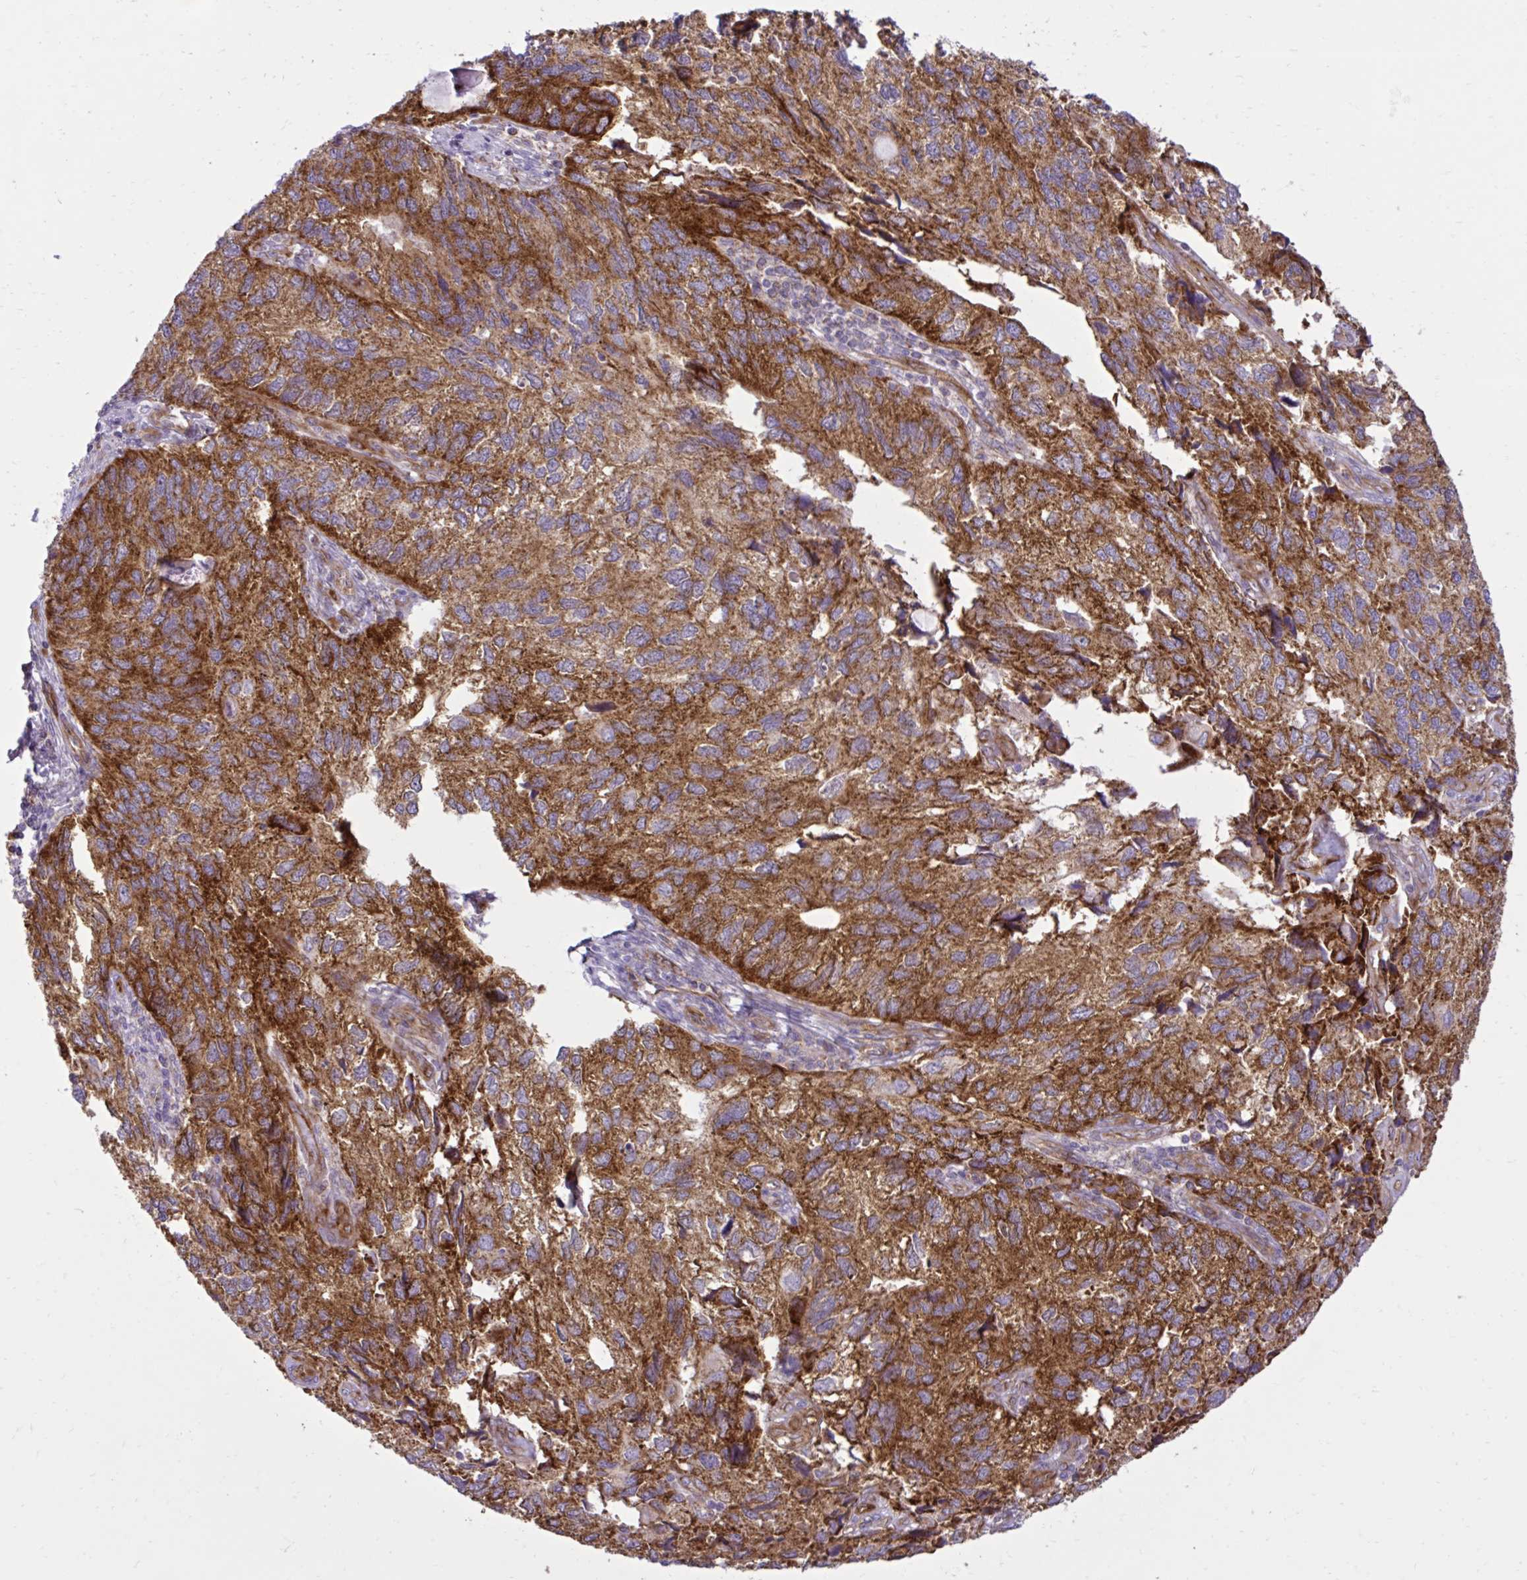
{"staining": {"intensity": "strong", "quantity": ">75%", "location": "cytoplasmic/membranous"}, "tissue": "endometrial cancer", "cell_type": "Tumor cells", "image_type": "cancer", "snomed": [{"axis": "morphology", "description": "Carcinoma, NOS"}, {"axis": "topography", "description": "Uterus"}], "caption": "Endometrial cancer stained for a protein exhibits strong cytoplasmic/membranous positivity in tumor cells.", "gene": "LIMS1", "patient": {"sex": "female", "age": 76}}